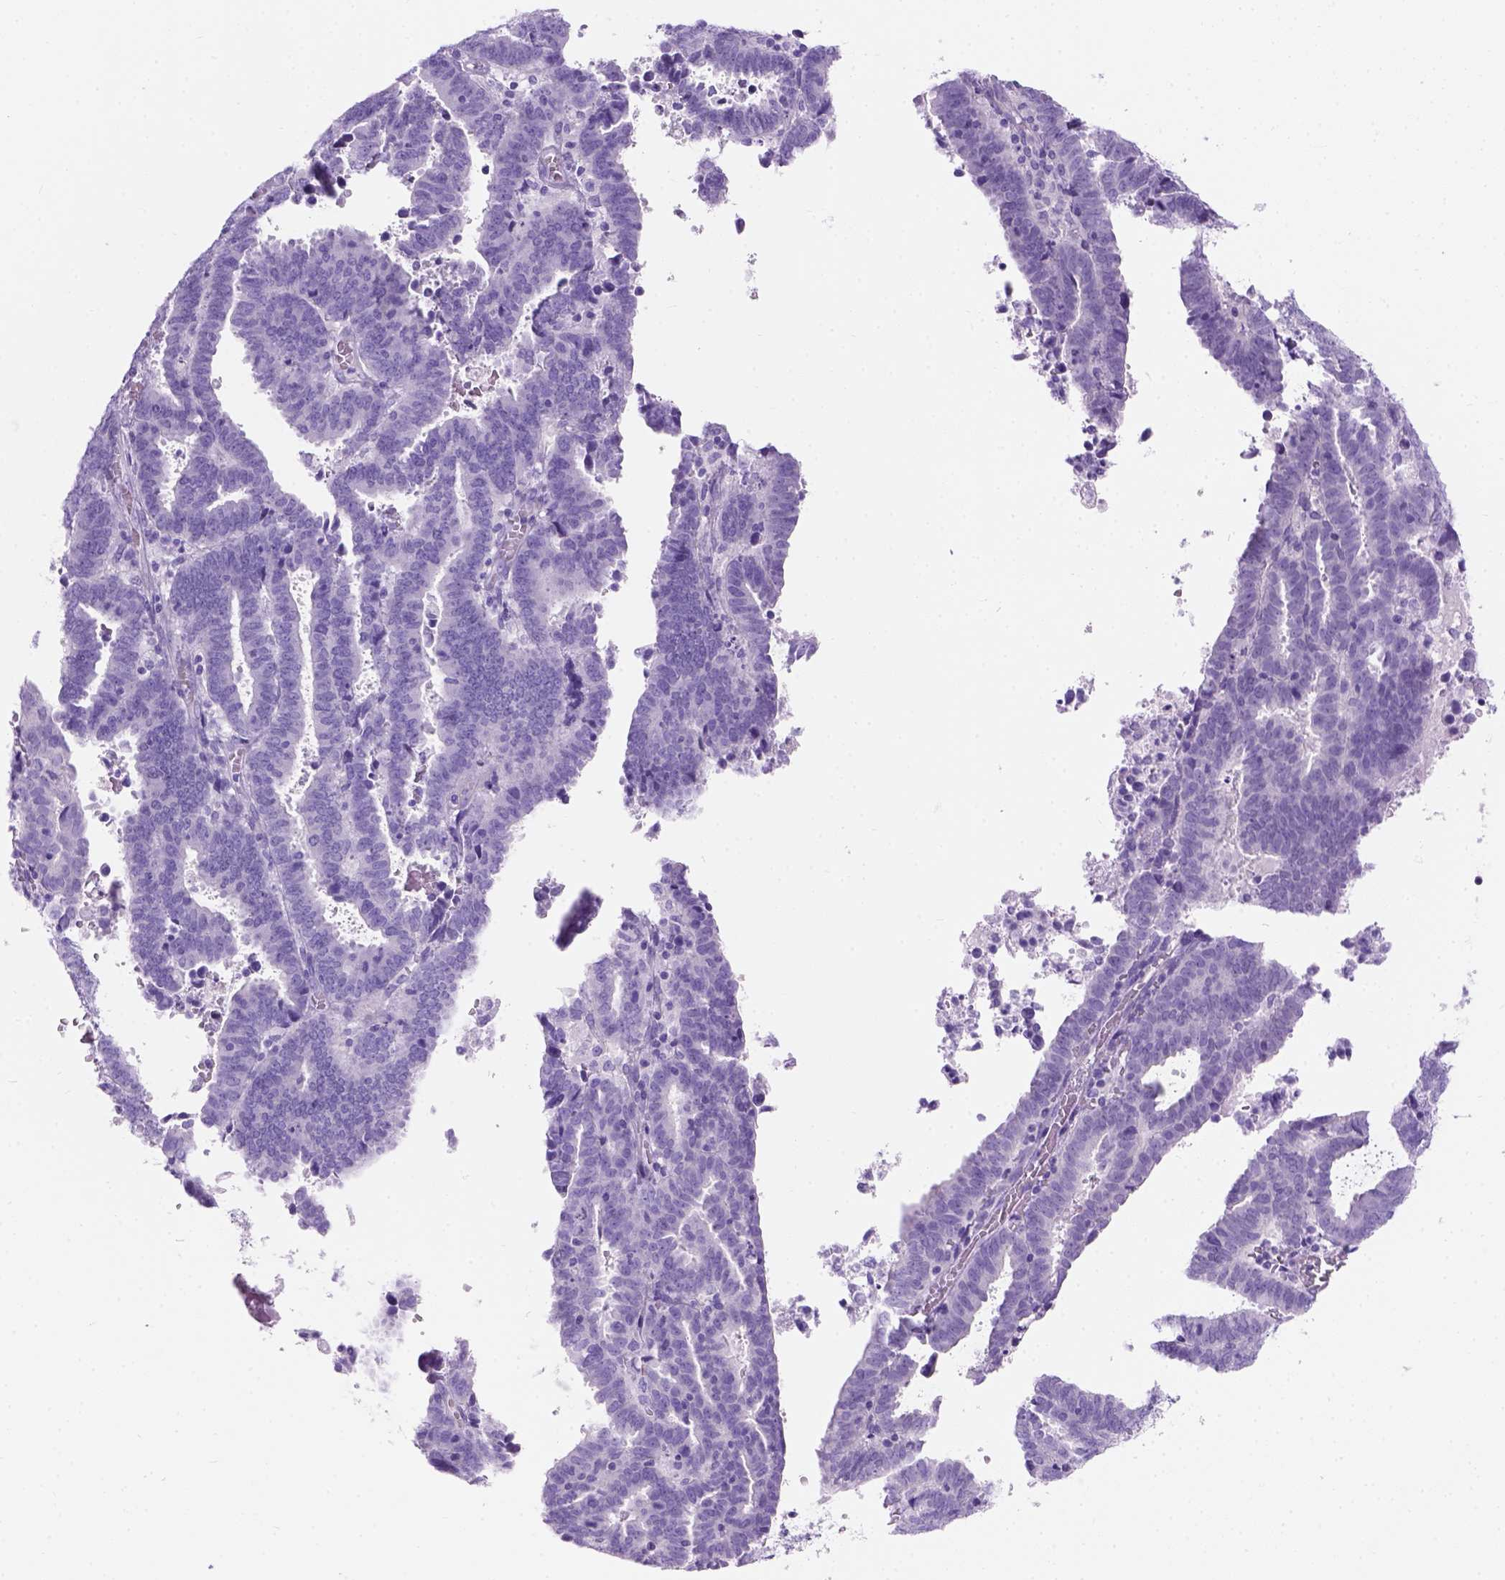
{"staining": {"intensity": "negative", "quantity": "none", "location": "none"}, "tissue": "endometrial cancer", "cell_type": "Tumor cells", "image_type": "cancer", "snomed": [{"axis": "morphology", "description": "Adenocarcinoma, NOS"}, {"axis": "topography", "description": "Uterus"}], "caption": "The image exhibits no staining of tumor cells in adenocarcinoma (endometrial).", "gene": "C7orf57", "patient": {"sex": "female", "age": 83}}